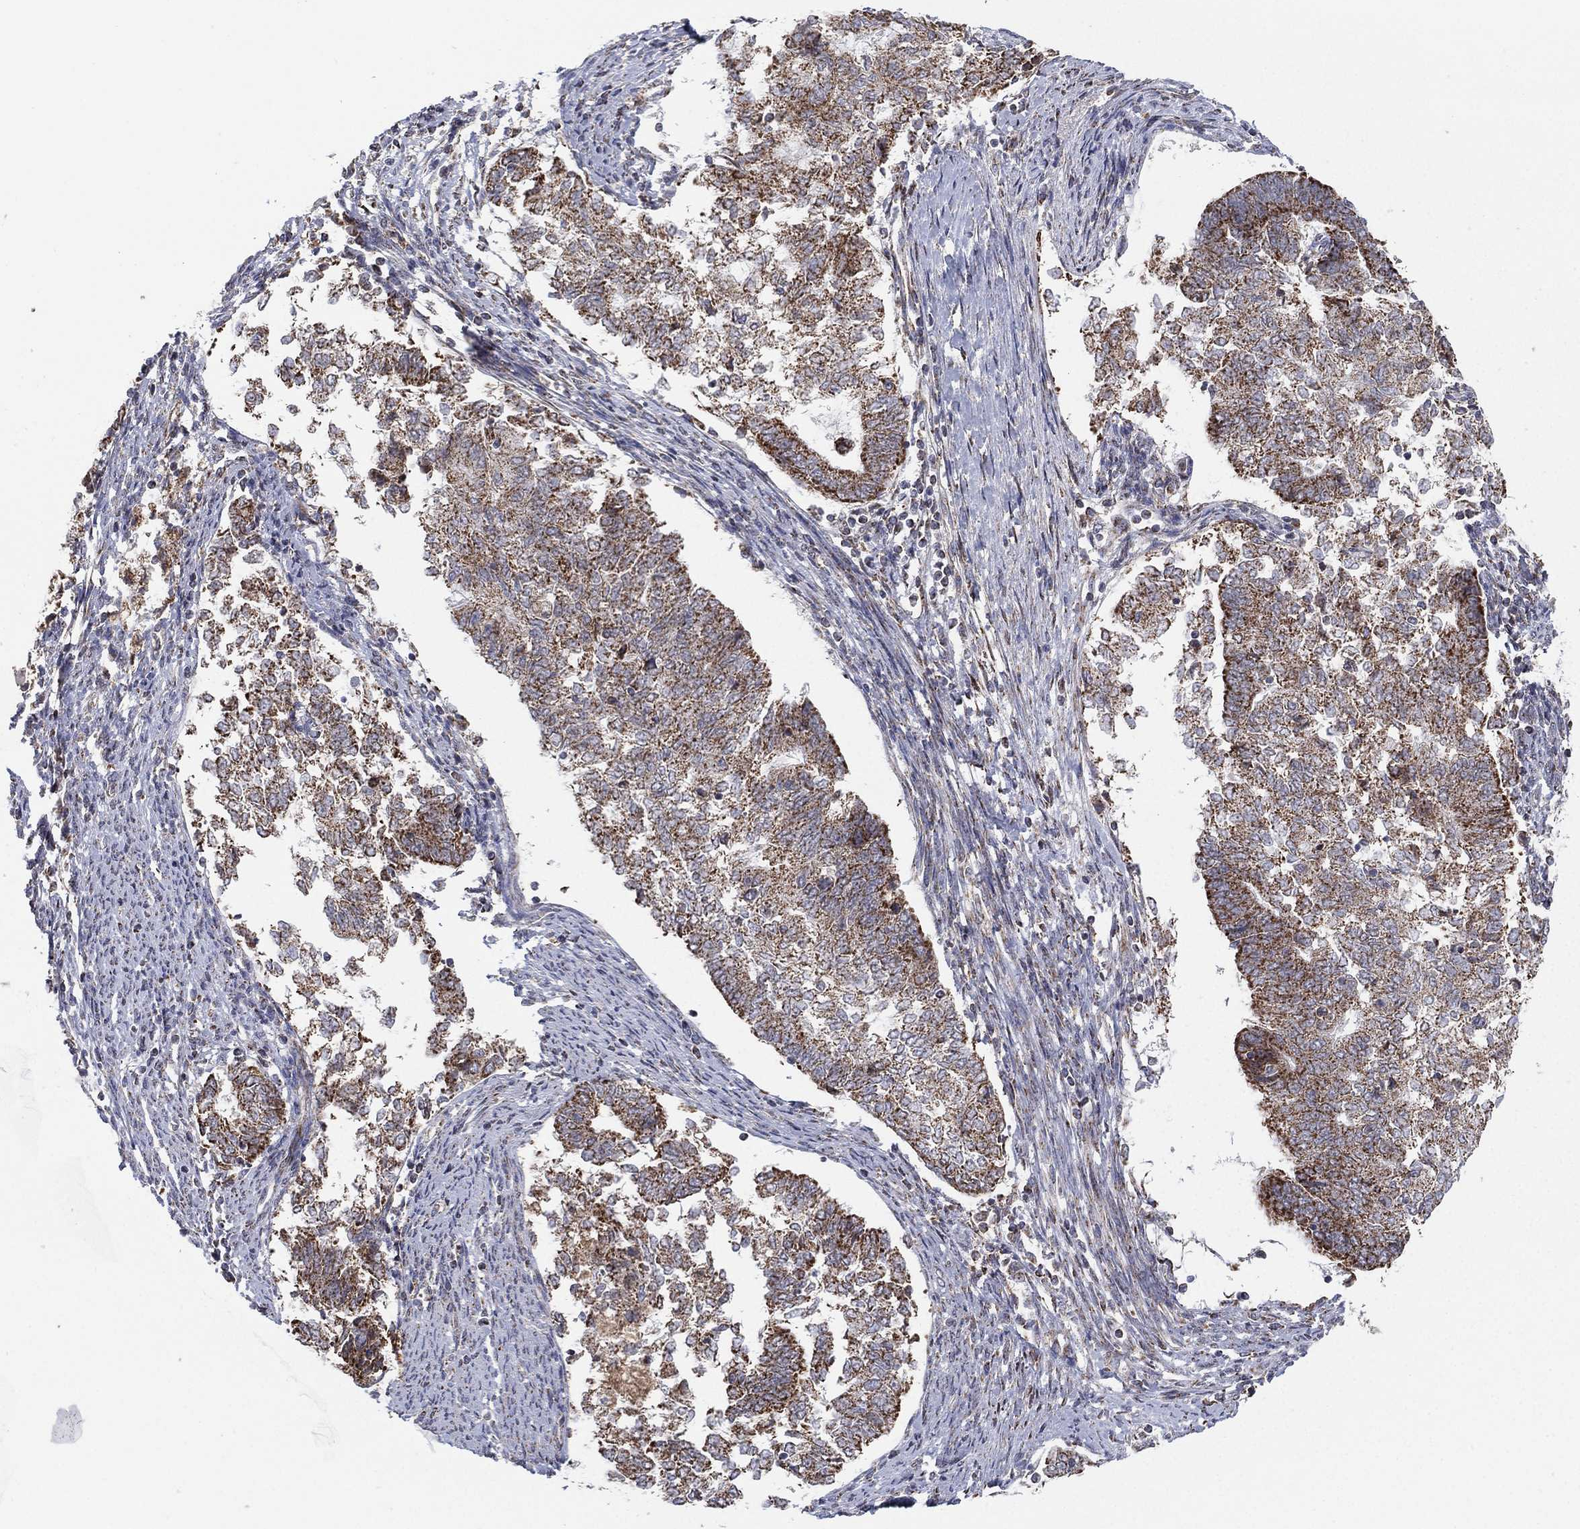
{"staining": {"intensity": "moderate", "quantity": ">75%", "location": "cytoplasmic/membranous"}, "tissue": "endometrial cancer", "cell_type": "Tumor cells", "image_type": "cancer", "snomed": [{"axis": "morphology", "description": "Adenocarcinoma, NOS"}, {"axis": "topography", "description": "Endometrium"}], "caption": "Moderate cytoplasmic/membranous expression for a protein is appreciated in about >75% of tumor cells of endometrial adenocarcinoma using immunohistochemistry (IHC).", "gene": "PSMG4", "patient": {"sex": "female", "age": 65}}